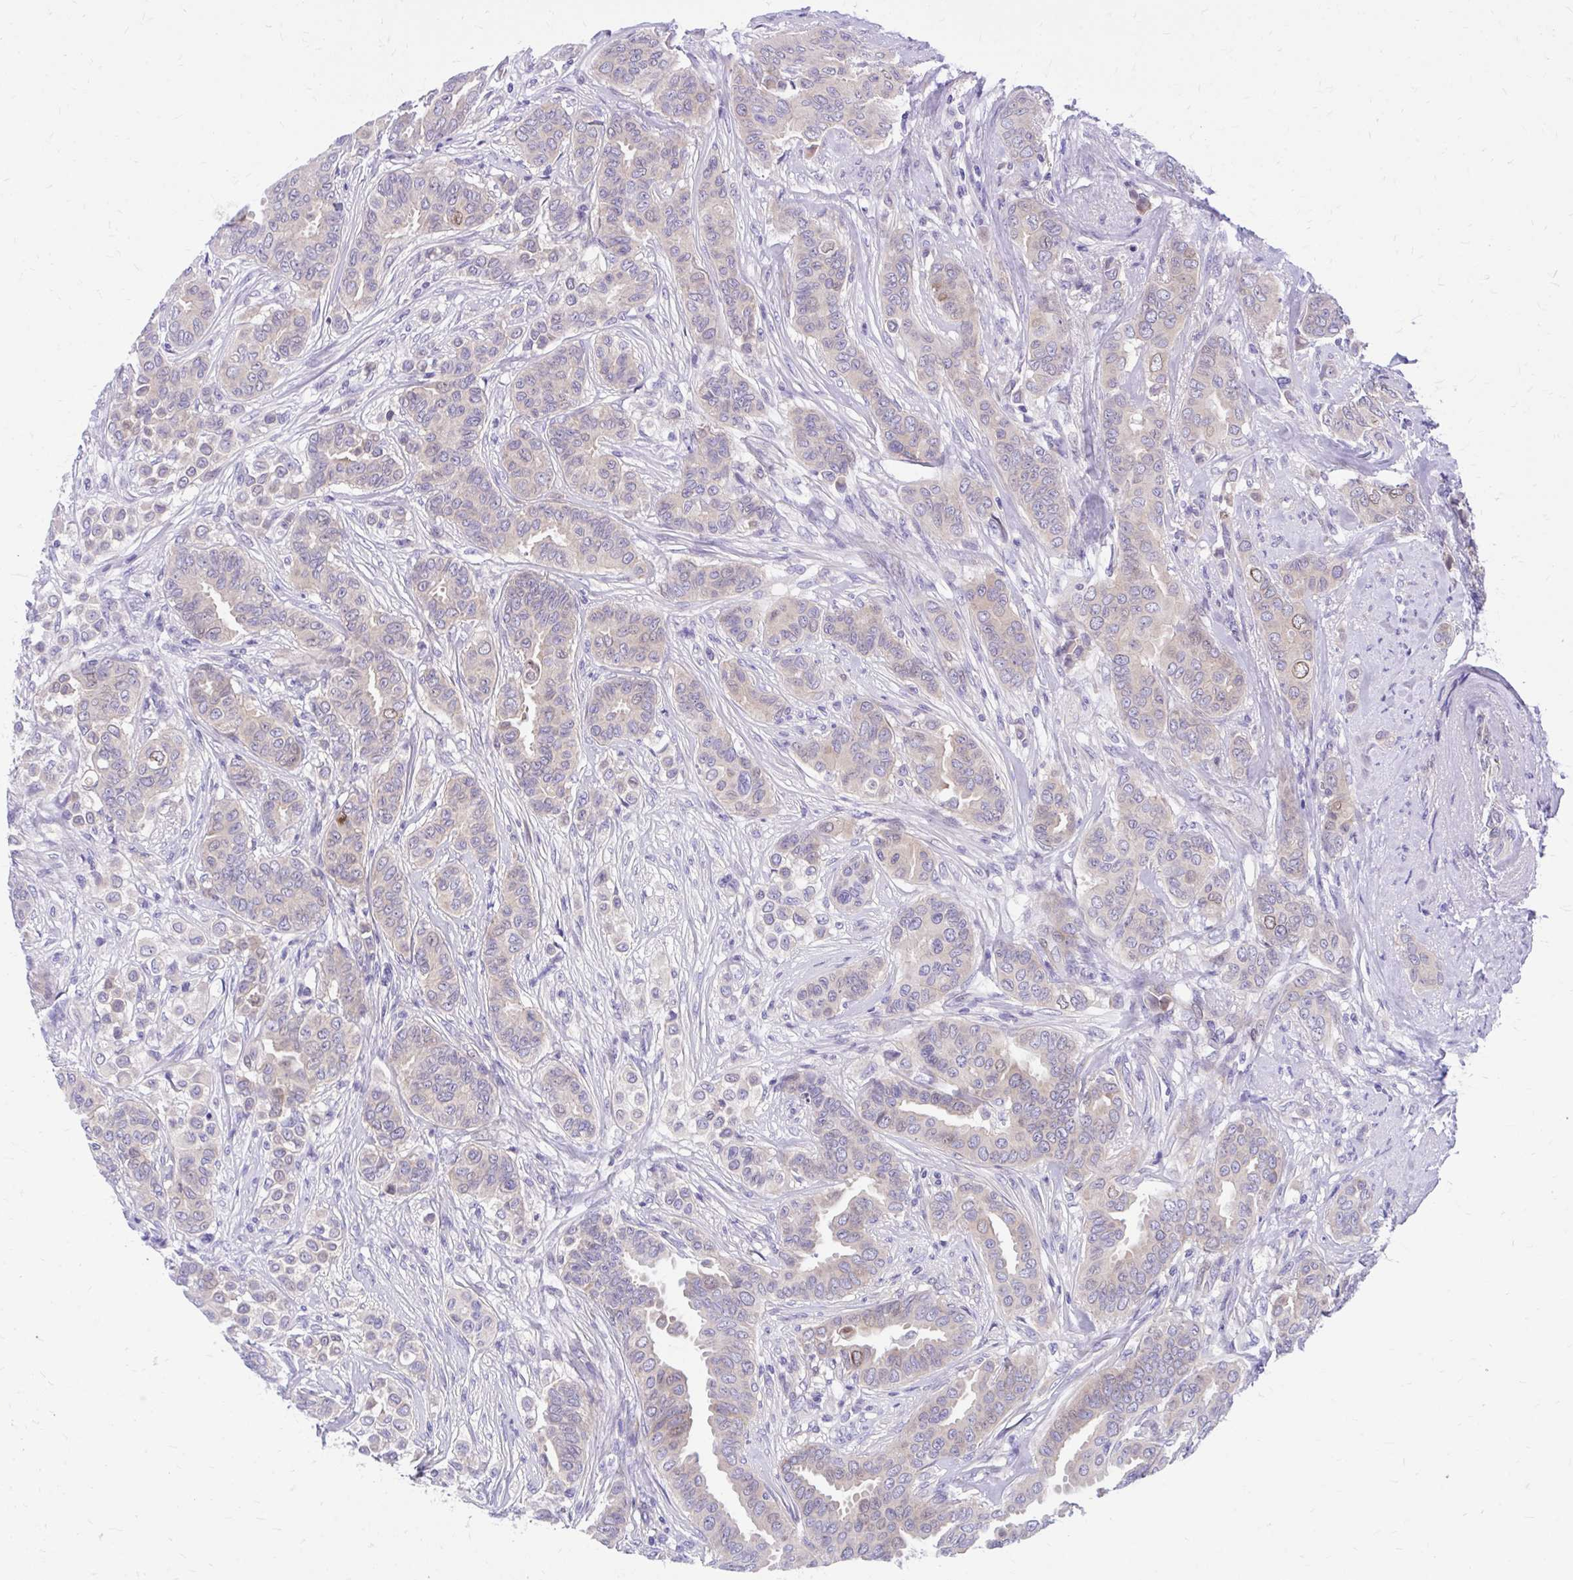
{"staining": {"intensity": "weak", "quantity": "<25%", "location": "cytoplasmic/membranous,nuclear"}, "tissue": "breast cancer", "cell_type": "Tumor cells", "image_type": "cancer", "snomed": [{"axis": "morphology", "description": "Duct carcinoma"}, {"axis": "topography", "description": "Breast"}], "caption": "Image shows no significant protein staining in tumor cells of breast cancer (intraductal carcinoma).", "gene": "ADAMTSL1", "patient": {"sex": "female", "age": 45}}